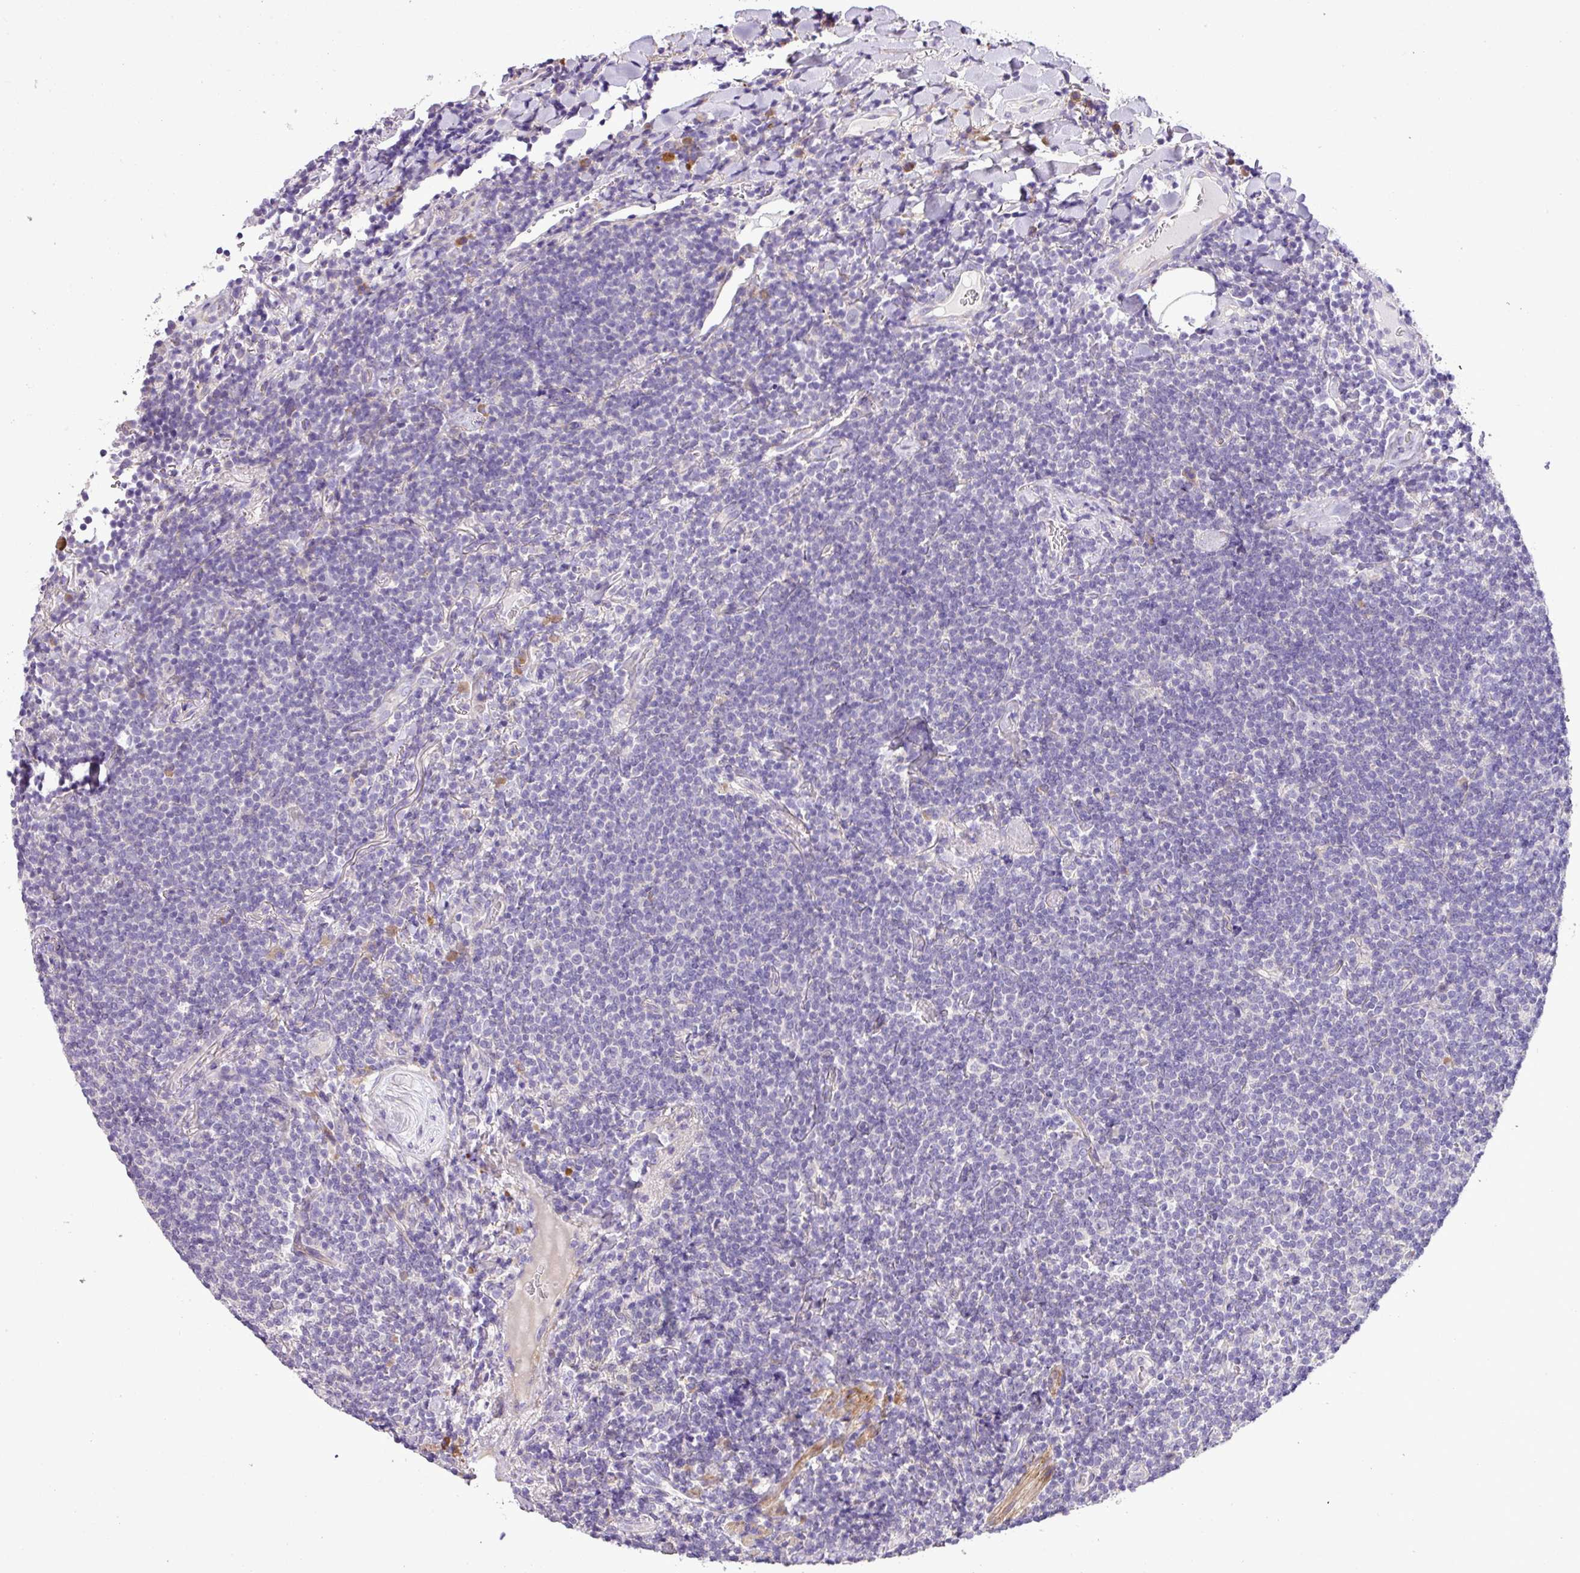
{"staining": {"intensity": "negative", "quantity": "none", "location": "none"}, "tissue": "lymphoma", "cell_type": "Tumor cells", "image_type": "cancer", "snomed": [{"axis": "morphology", "description": "Malignant lymphoma, non-Hodgkin's type, Low grade"}, {"axis": "topography", "description": "Lung"}], "caption": "Immunohistochemistry image of human lymphoma stained for a protein (brown), which reveals no staining in tumor cells.", "gene": "MOCS3", "patient": {"sex": "female", "age": 71}}